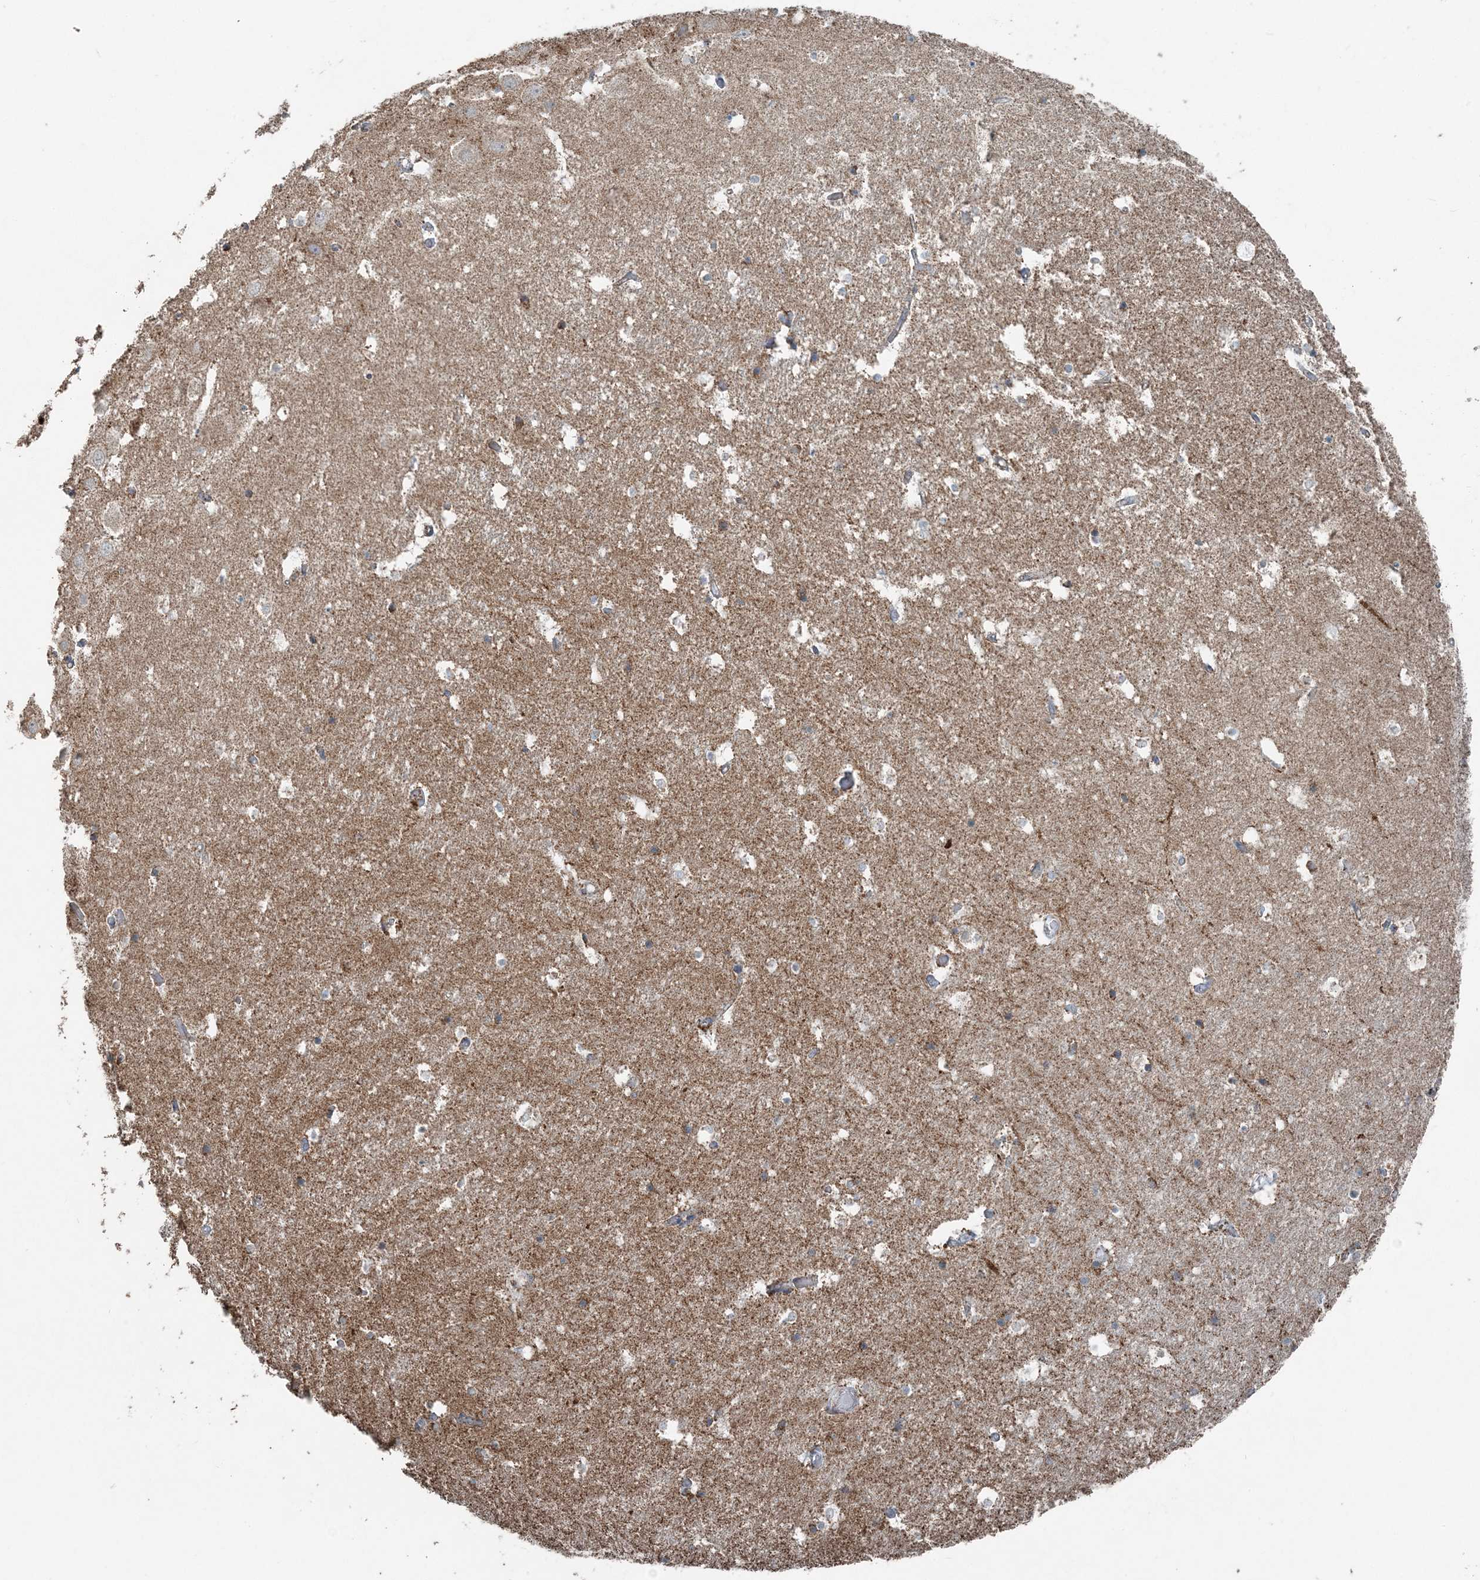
{"staining": {"intensity": "moderate", "quantity": "<25%", "location": "cytoplasmic/membranous"}, "tissue": "hippocampus", "cell_type": "Glial cells", "image_type": "normal", "snomed": [{"axis": "morphology", "description": "Normal tissue, NOS"}, {"axis": "topography", "description": "Hippocampus"}], "caption": "DAB immunohistochemical staining of benign human hippocampus exhibits moderate cytoplasmic/membranous protein positivity in about <25% of glial cells.", "gene": "SUCLG1", "patient": {"sex": "female", "age": 52}}